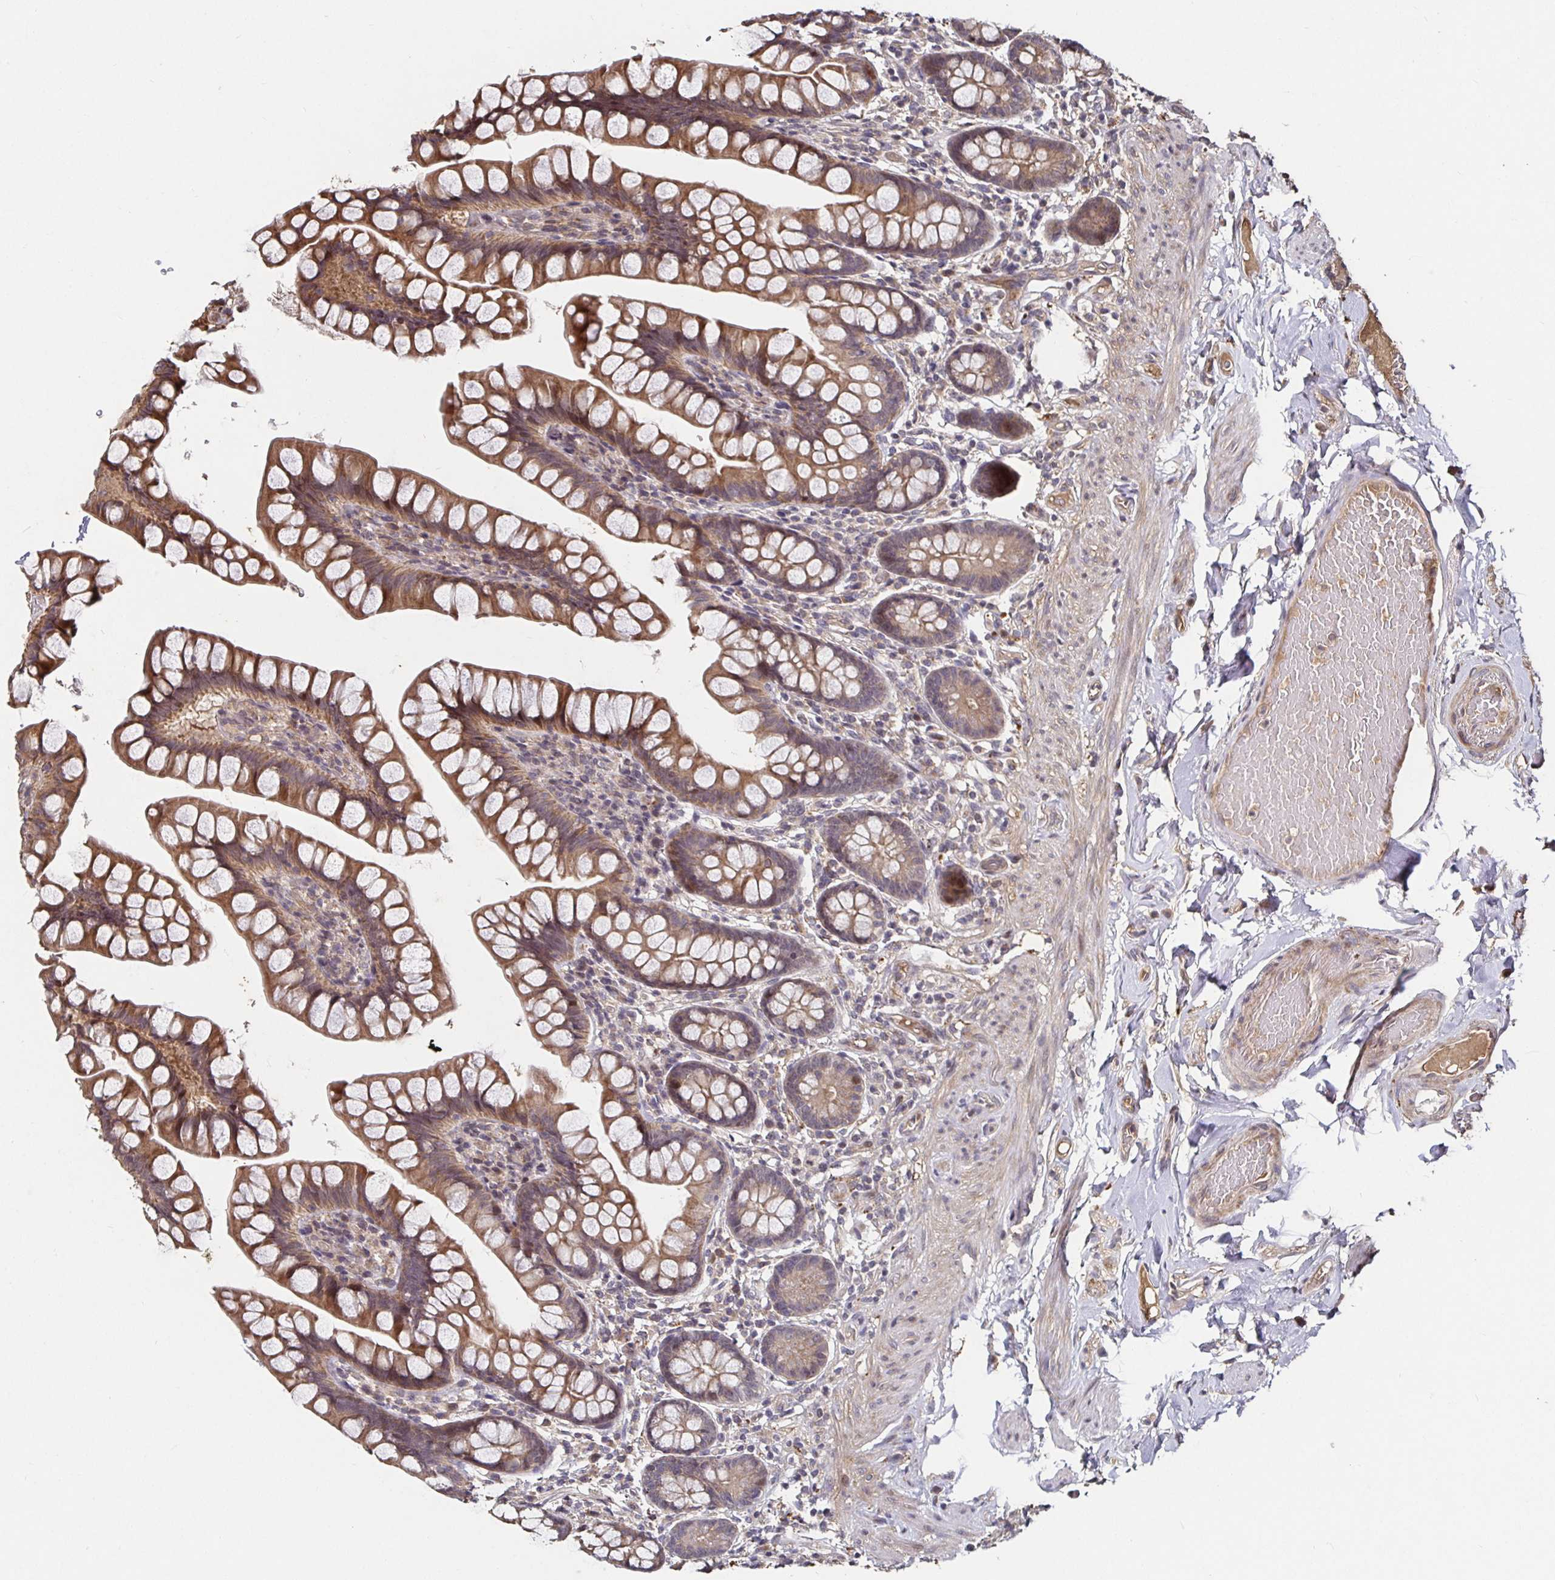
{"staining": {"intensity": "moderate", "quantity": ">75%", "location": "cytoplasmic/membranous"}, "tissue": "small intestine", "cell_type": "Glandular cells", "image_type": "normal", "snomed": [{"axis": "morphology", "description": "Normal tissue, NOS"}, {"axis": "topography", "description": "Small intestine"}], "caption": "A brown stain highlights moderate cytoplasmic/membranous expression of a protein in glandular cells of benign small intestine. The staining was performed using DAB, with brown indicating positive protein expression. Nuclei are stained blue with hematoxylin.", "gene": "SMYD3", "patient": {"sex": "male", "age": 70}}